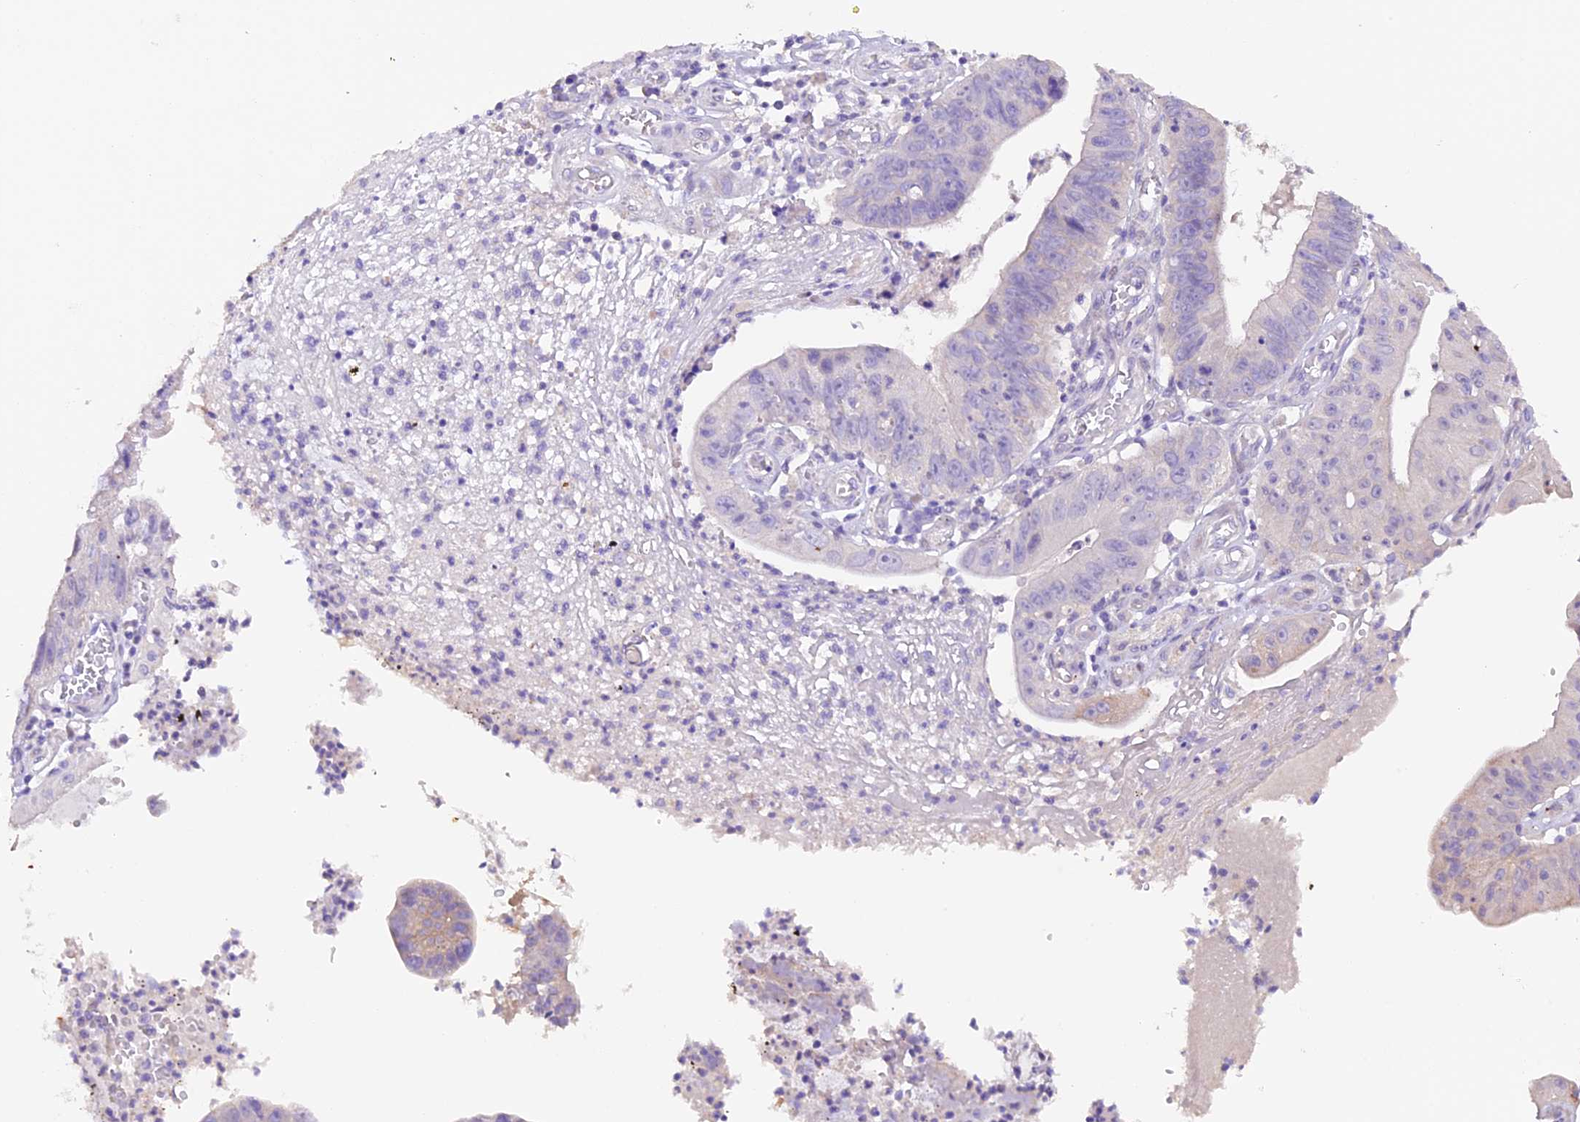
{"staining": {"intensity": "negative", "quantity": "none", "location": "none"}, "tissue": "stomach cancer", "cell_type": "Tumor cells", "image_type": "cancer", "snomed": [{"axis": "morphology", "description": "Adenocarcinoma, NOS"}, {"axis": "topography", "description": "Stomach"}], "caption": "Adenocarcinoma (stomach) stained for a protein using IHC displays no expression tumor cells.", "gene": "NCK2", "patient": {"sex": "male", "age": 59}}